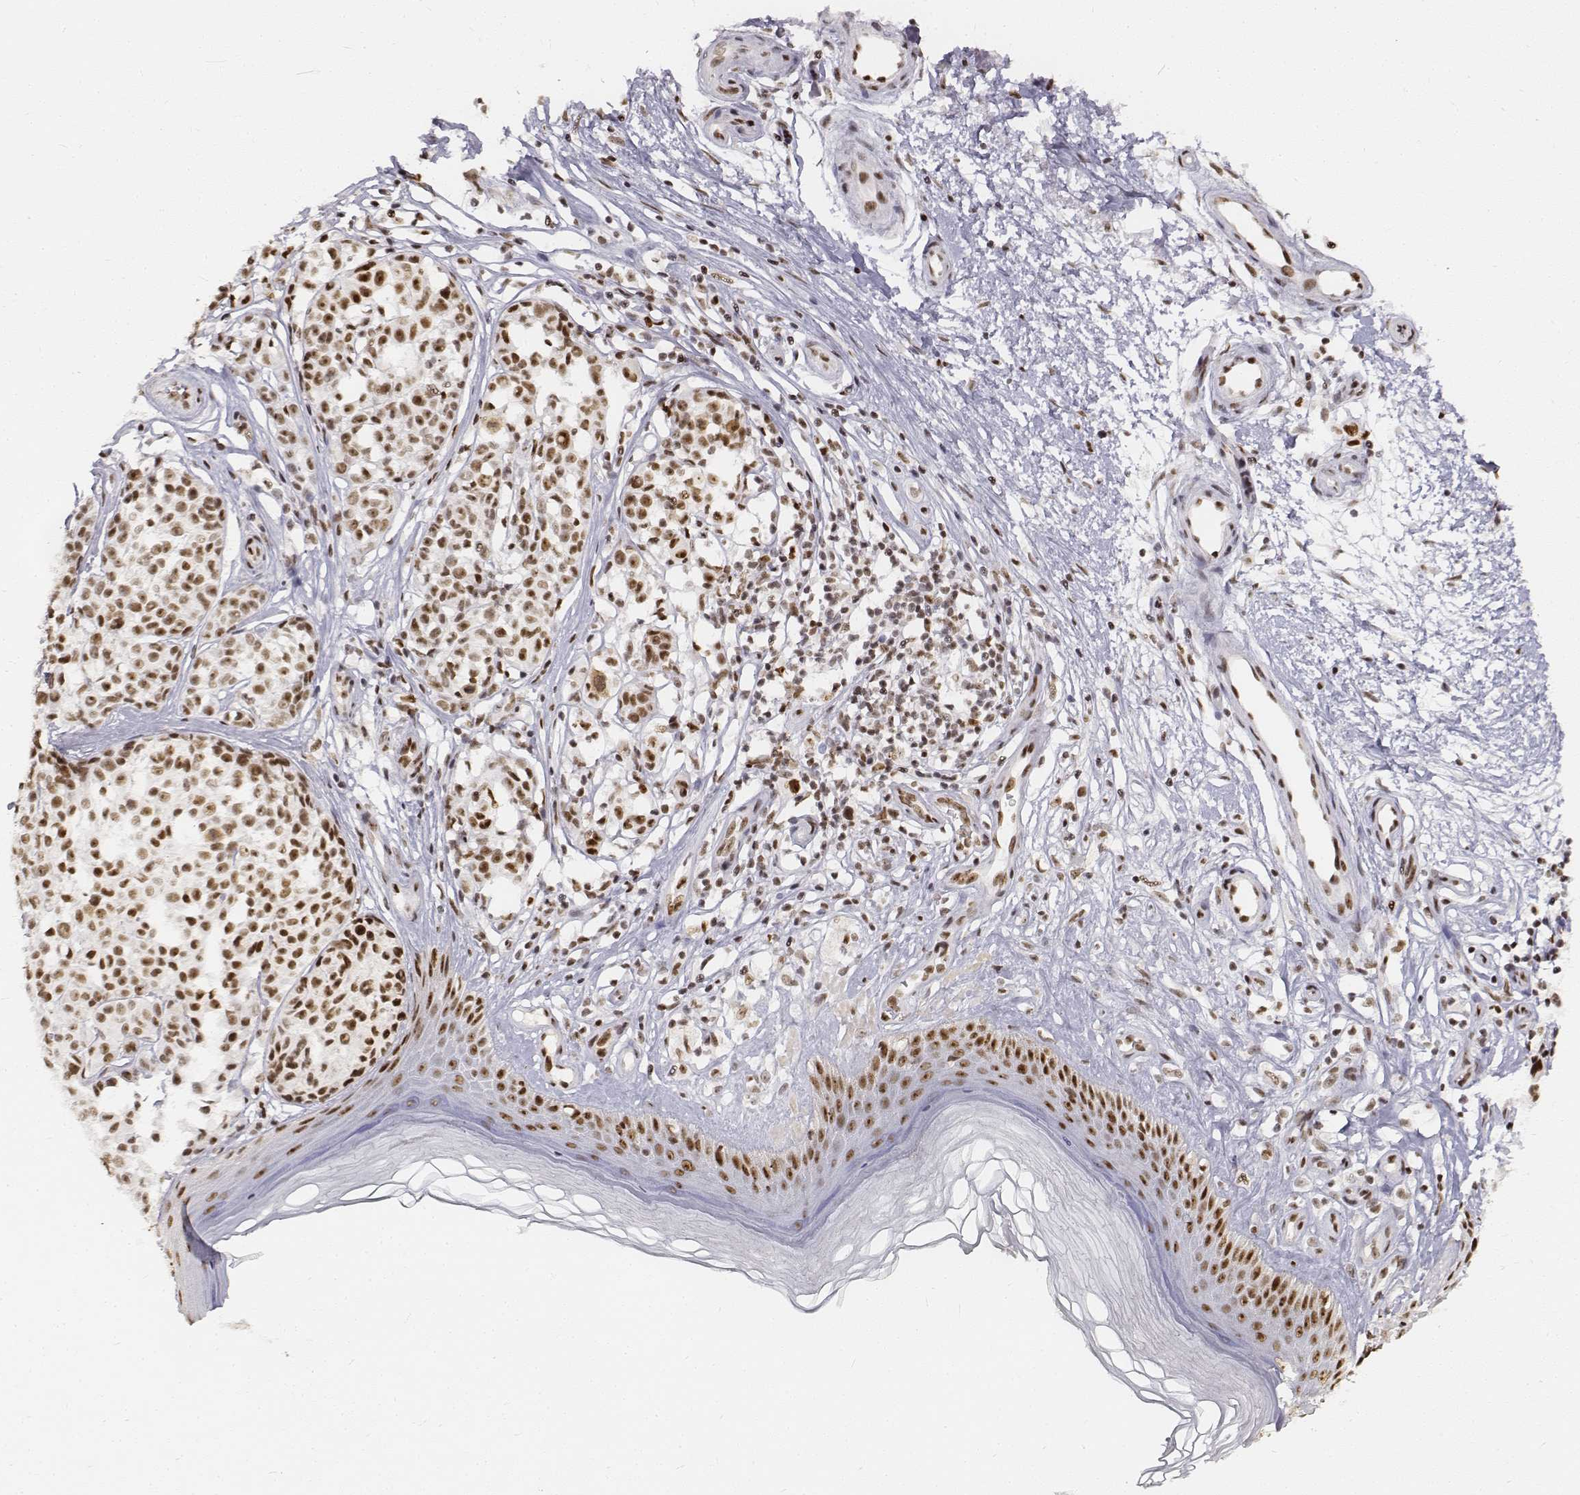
{"staining": {"intensity": "moderate", "quantity": ">75%", "location": "nuclear"}, "tissue": "melanoma", "cell_type": "Tumor cells", "image_type": "cancer", "snomed": [{"axis": "morphology", "description": "Malignant melanoma, NOS"}, {"axis": "topography", "description": "Skin"}], "caption": "A medium amount of moderate nuclear staining is appreciated in approximately >75% of tumor cells in malignant melanoma tissue.", "gene": "PHF6", "patient": {"sex": "female", "age": 90}}